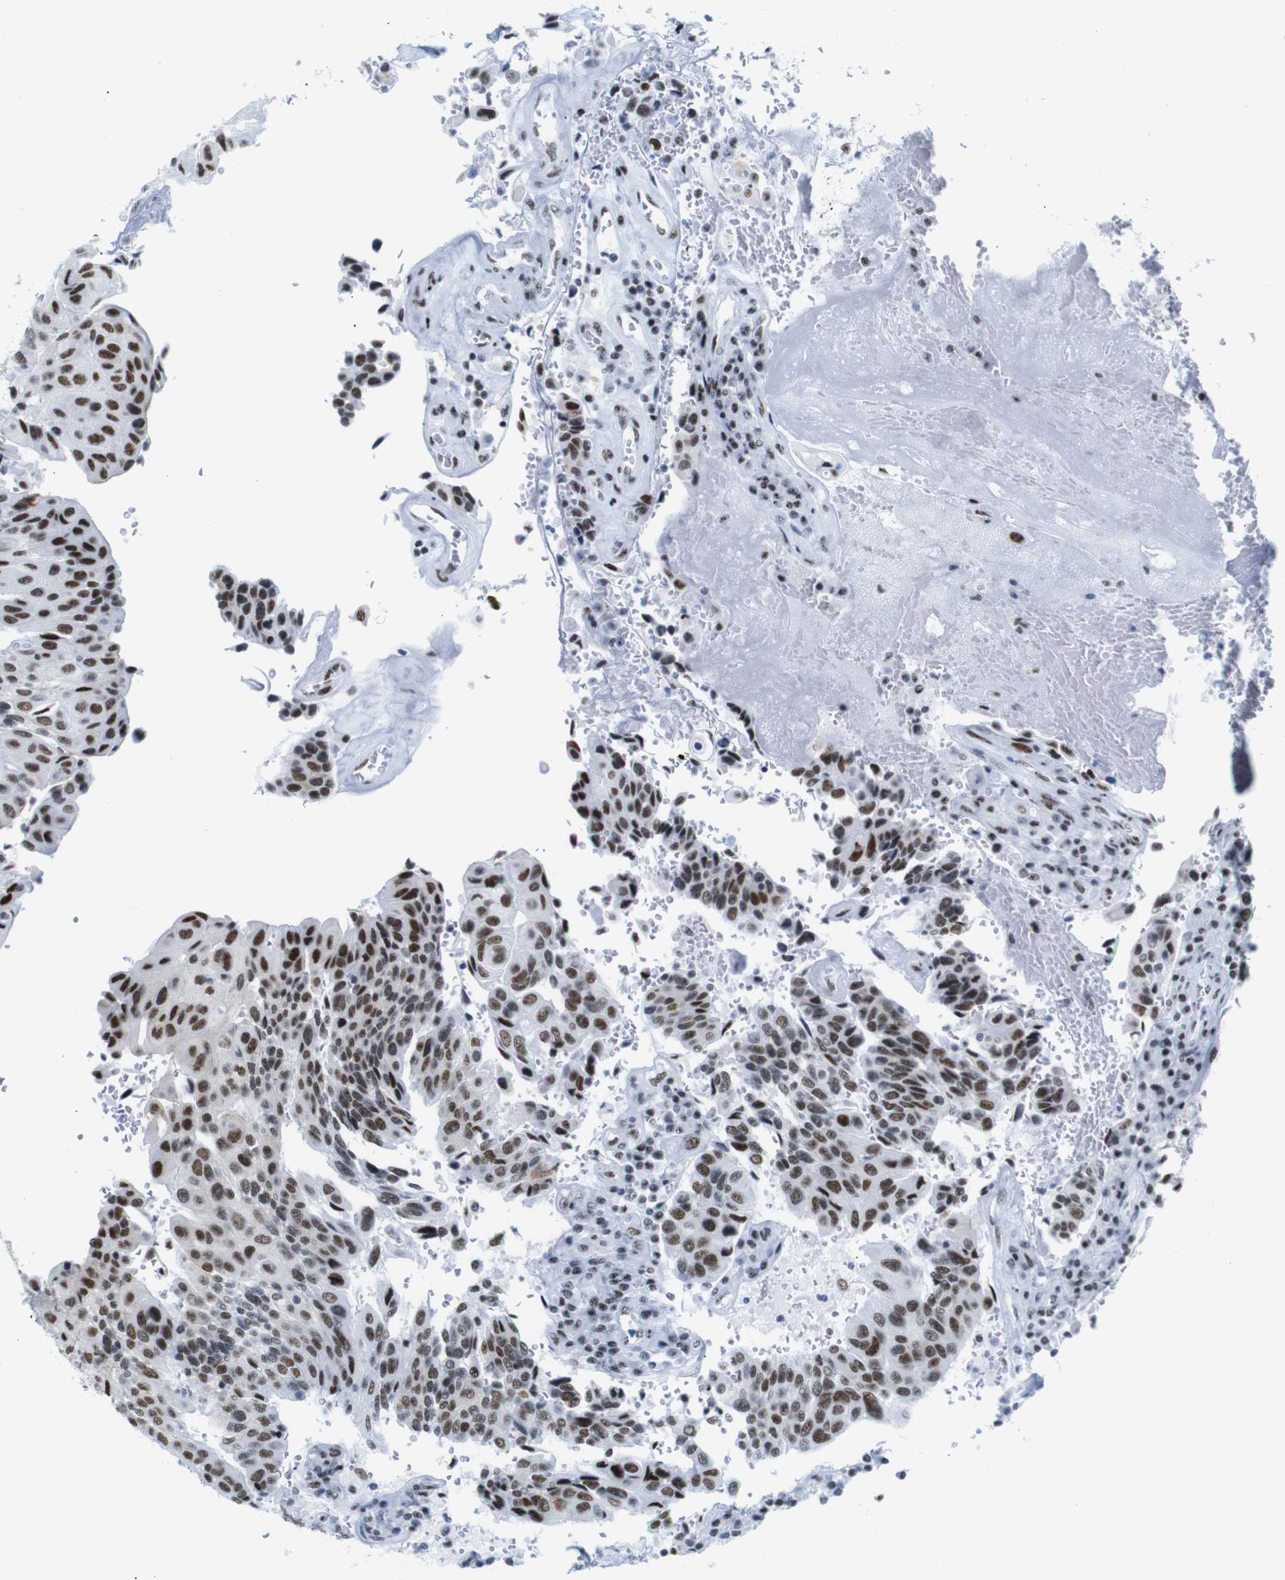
{"staining": {"intensity": "strong", "quantity": ">75%", "location": "nuclear"}, "tissue": "urothelial cancer", "cell_type": "Tumor cells", "image_type": "cancer", "snomed": [{"axis": "morphology", "description": "Urothelial carcinoma, High grade"}, {"axis": "topography", "description": "Urinary bladder"}], "caption": "Immunohistochemistry (DAB (3,3'-diaminobenzidine)) staining of human high-grade urothelial carcinoma exhibits strong nuclear protein positivity in approximately >75% of tumor cells.", "gene": "TRA2B", "patient": {"sex": "male", "age": 66}}